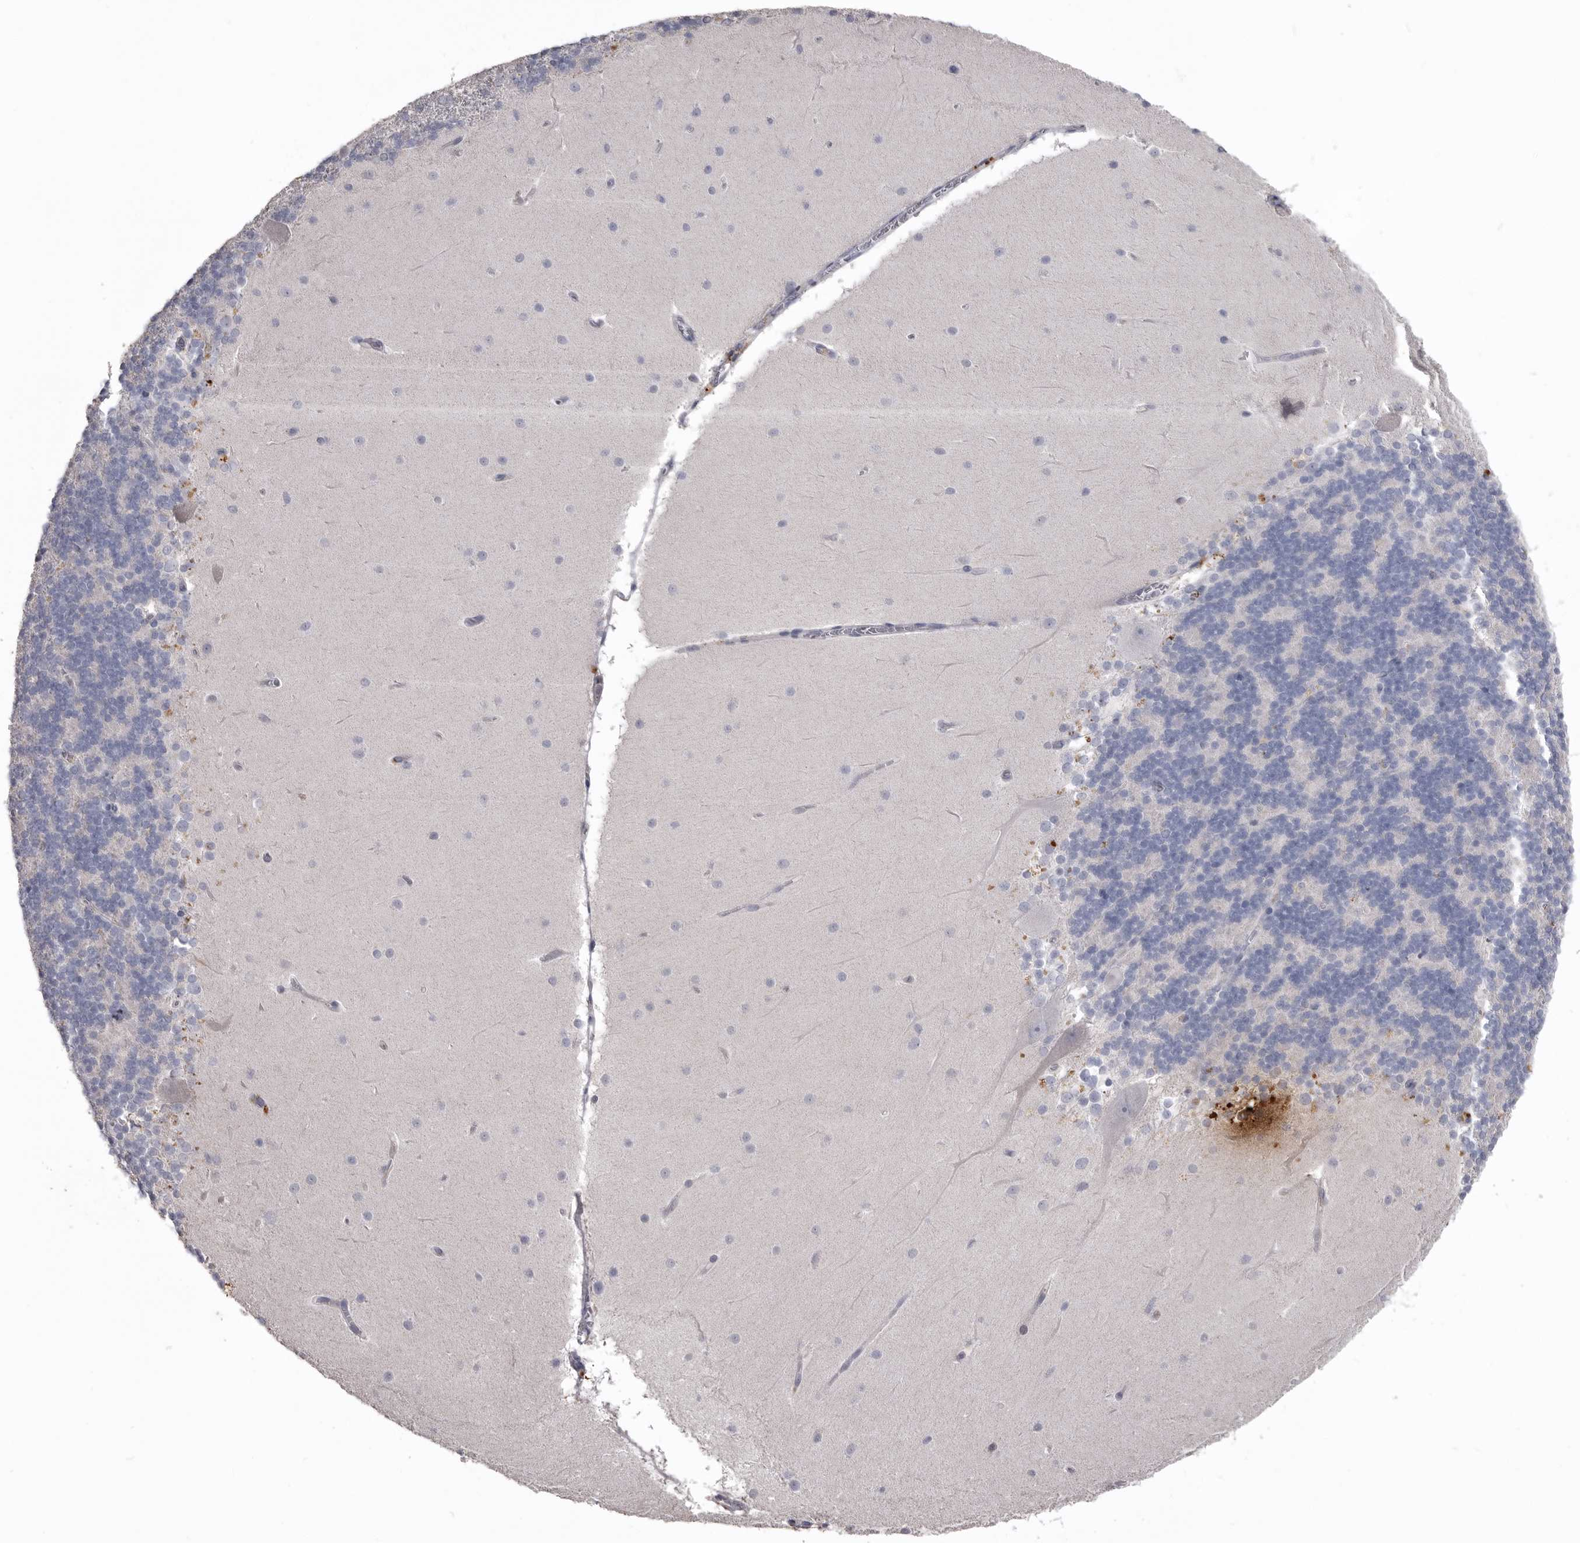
{"staining": {"intensity": "negative", "quantity": "none", "location": "none"}, "tissue": "cerebellum", "cell_type": "Cells in granular layer", "image_type": "normal", "snomed": [{"axis": "morphology", "description": "Normal tissue, NOS"}, {"axis": "topography", "description": "Cerebellum"}], "caption": "DAB immunohistochemical staining of benign cerebellum reveals no significant staining in cells in granular layer.", "gene": "AHSG", "patient": {"sex": "female", "age": 19}}